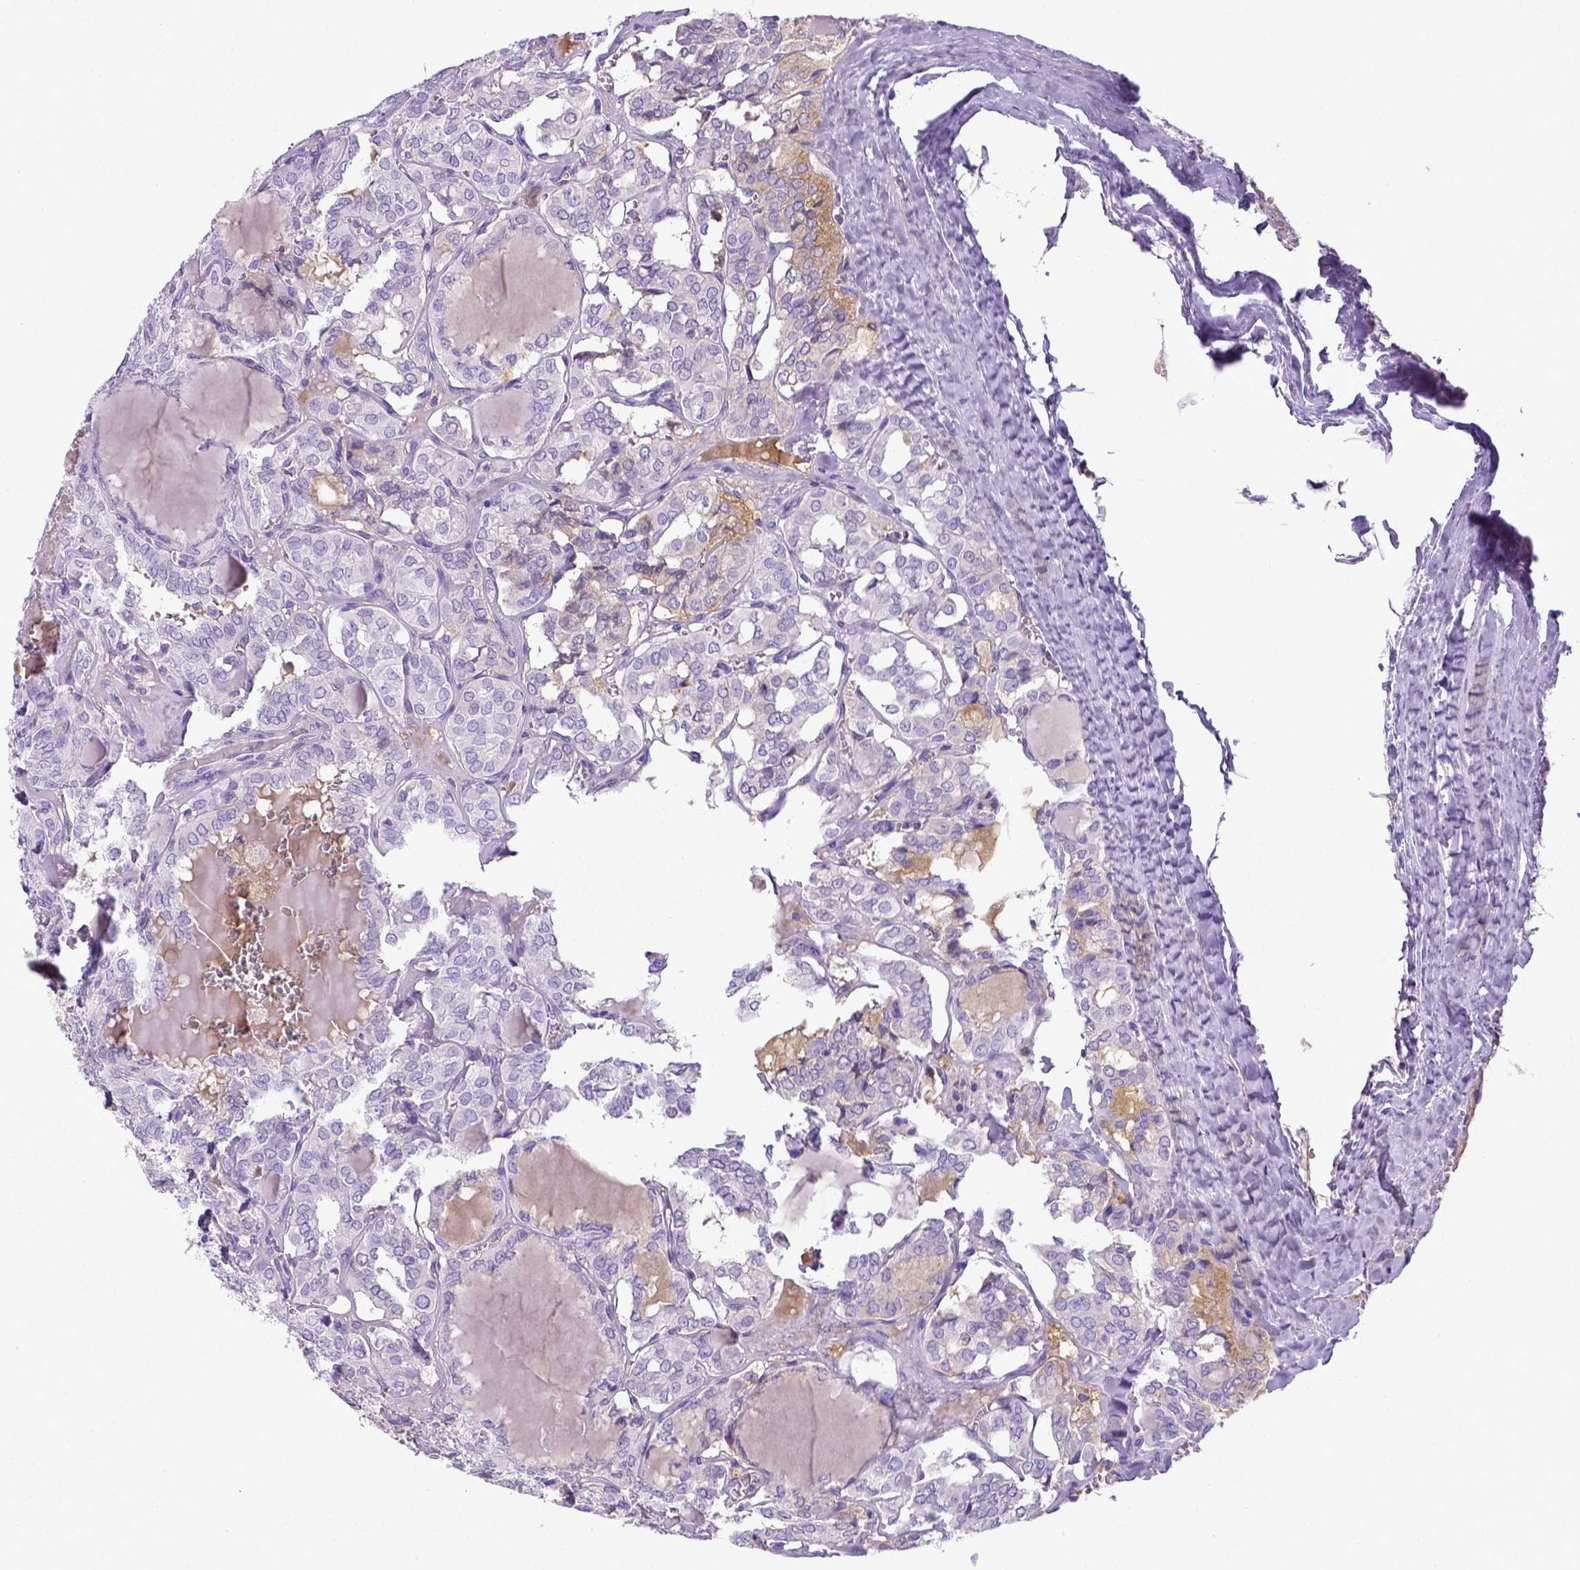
{"staining": {"intensity": "negative", "quantity": "none", "location": "none"}, "tissue": "thyroid cancer", "cell_type": "Tumor cells", "image_type": "cancer", "snomed": [{"axis": "morphology", "description": "Papillary adenocarcinoma, NOS"}, {"axis": "topography", "description": "Thyroid gland"}], "caption": "A photomicrograph of human thyroid cancer (papillary adenocarcinoma) is negative for staining in tumor cells.", "gene": "ITIH4", "patient": {"sex": "female", "age": 41}}